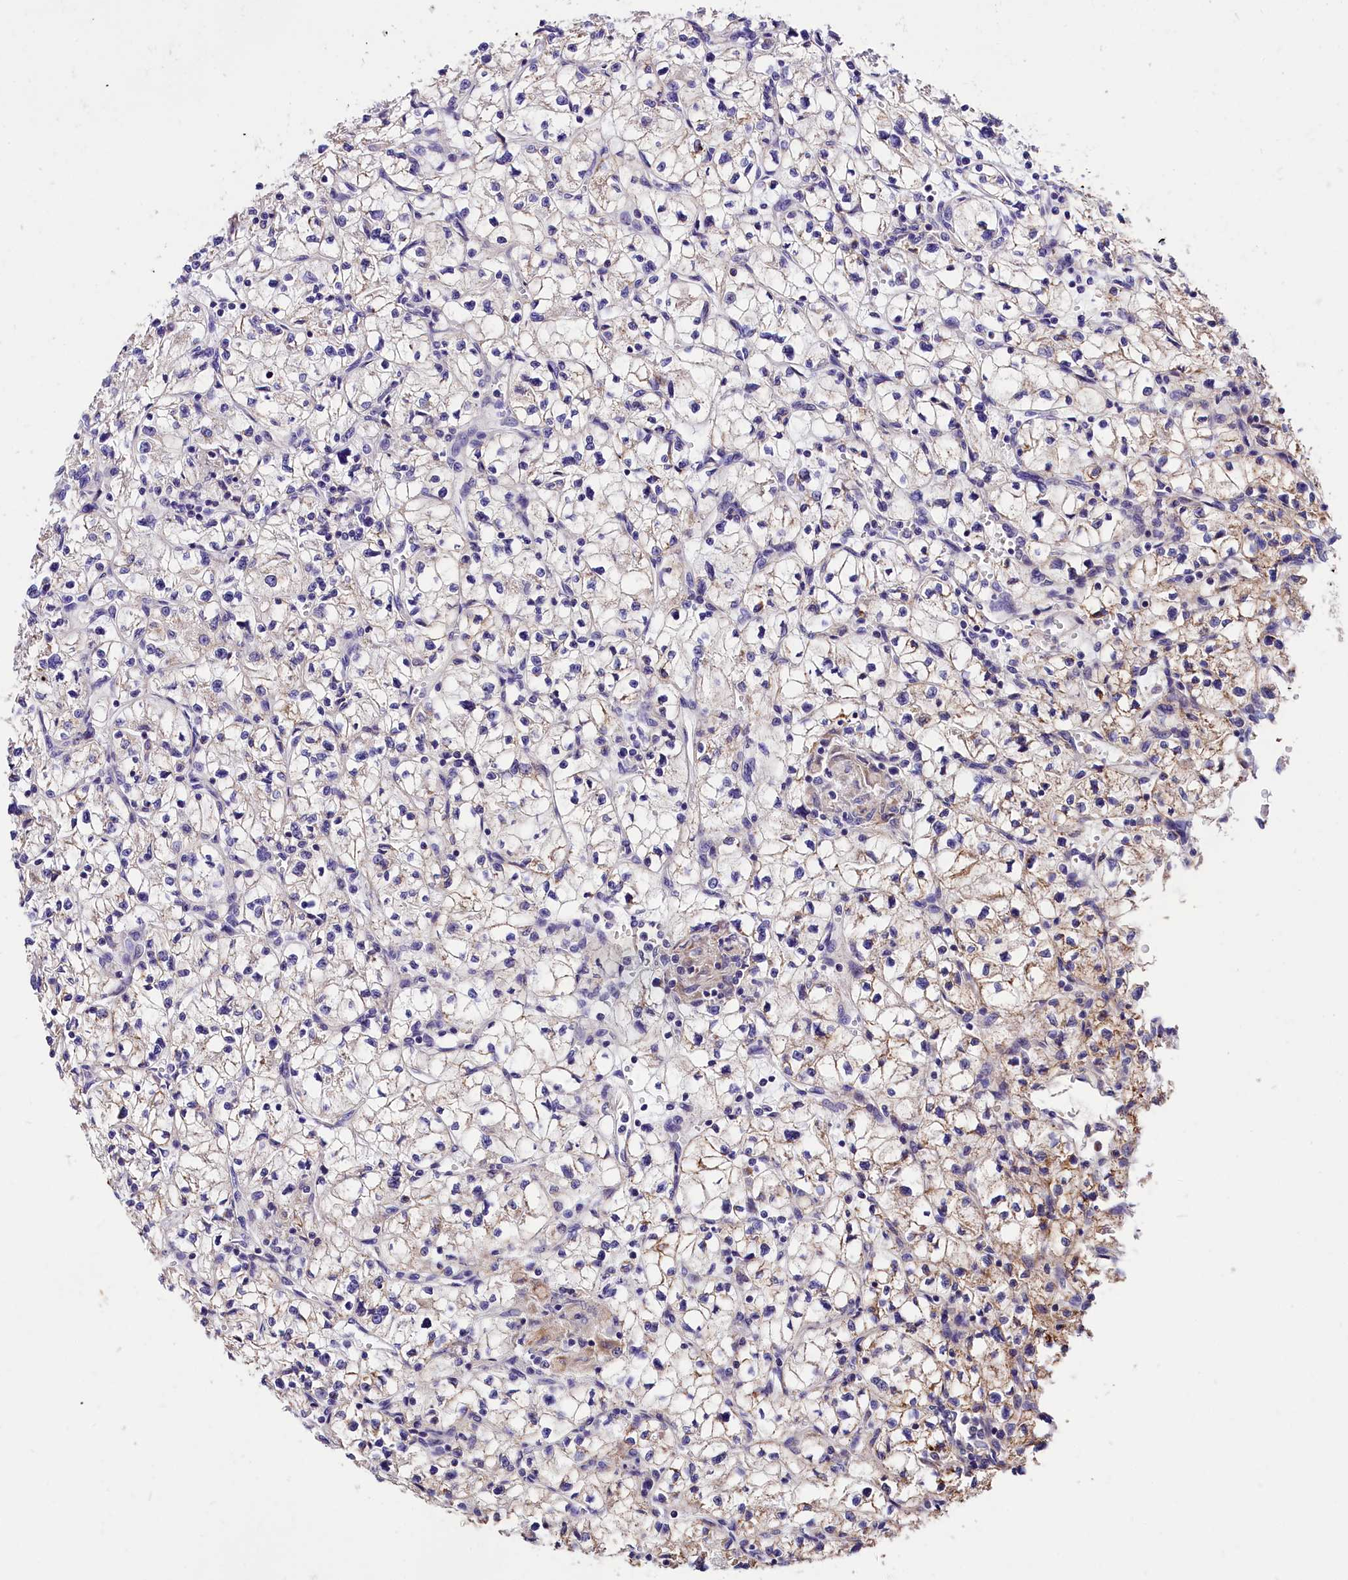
{"staining": {"intensity": "weak", "quantity": "<25%", "location": "cytoplasmic/membranous"}, "tissue": "renal cancer", "cell_type": "Tumor cells", "image_type": "cancer", "snomed": [{"axis": "morphology", "description": "Adenocarcinoma, NOS"}, {"axis": "topography", "description": "Kidney"}], "caption": "Tumor cells are negative for protein expression in human adenocarcinoma (renal). Nuclei are stained in blue.", "gene": "ACAA2", "patient": {"sex": "female", "age": 64}}